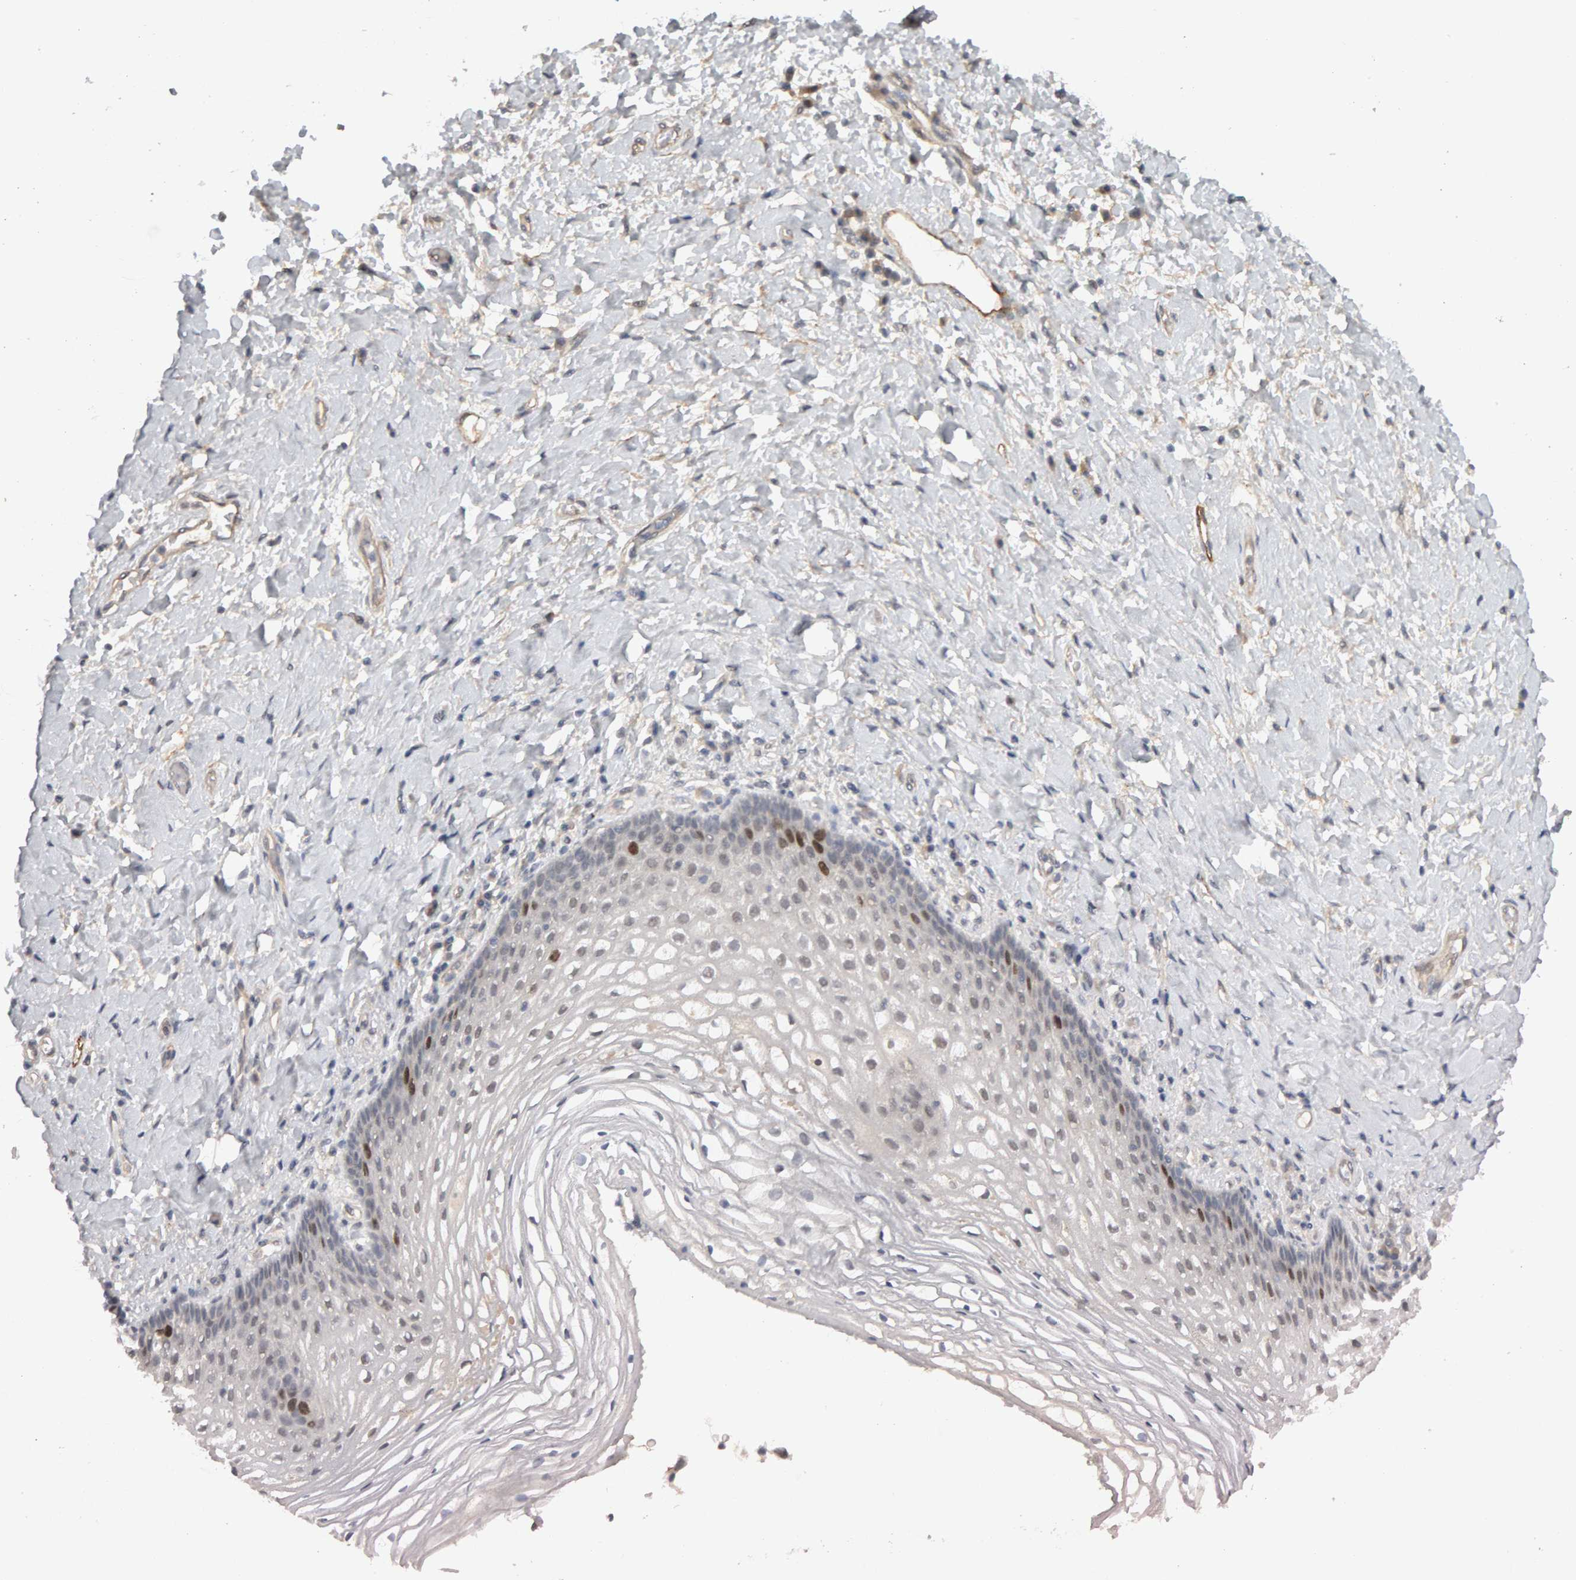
{"staining": {"intensity": "moderate", "quantity": "<25%", "location": "nuclear"}, "tissue": "vagina", "cell_type": "Squamous epithelial cells", "image_type": "normal", "snomed": [{"axis": "morphology", "description": "Normal tissue, NOS"}, {"axis": "topography", "description": "Vagina"}], "caption": "Immunohistochemical staining of benign human vagina reveals low levels of moderate nuclear staining in approximately <25% of squamous epithelial cells.", "gene": "CDCA5", "patient": {"sex": "female", "age": 60}}